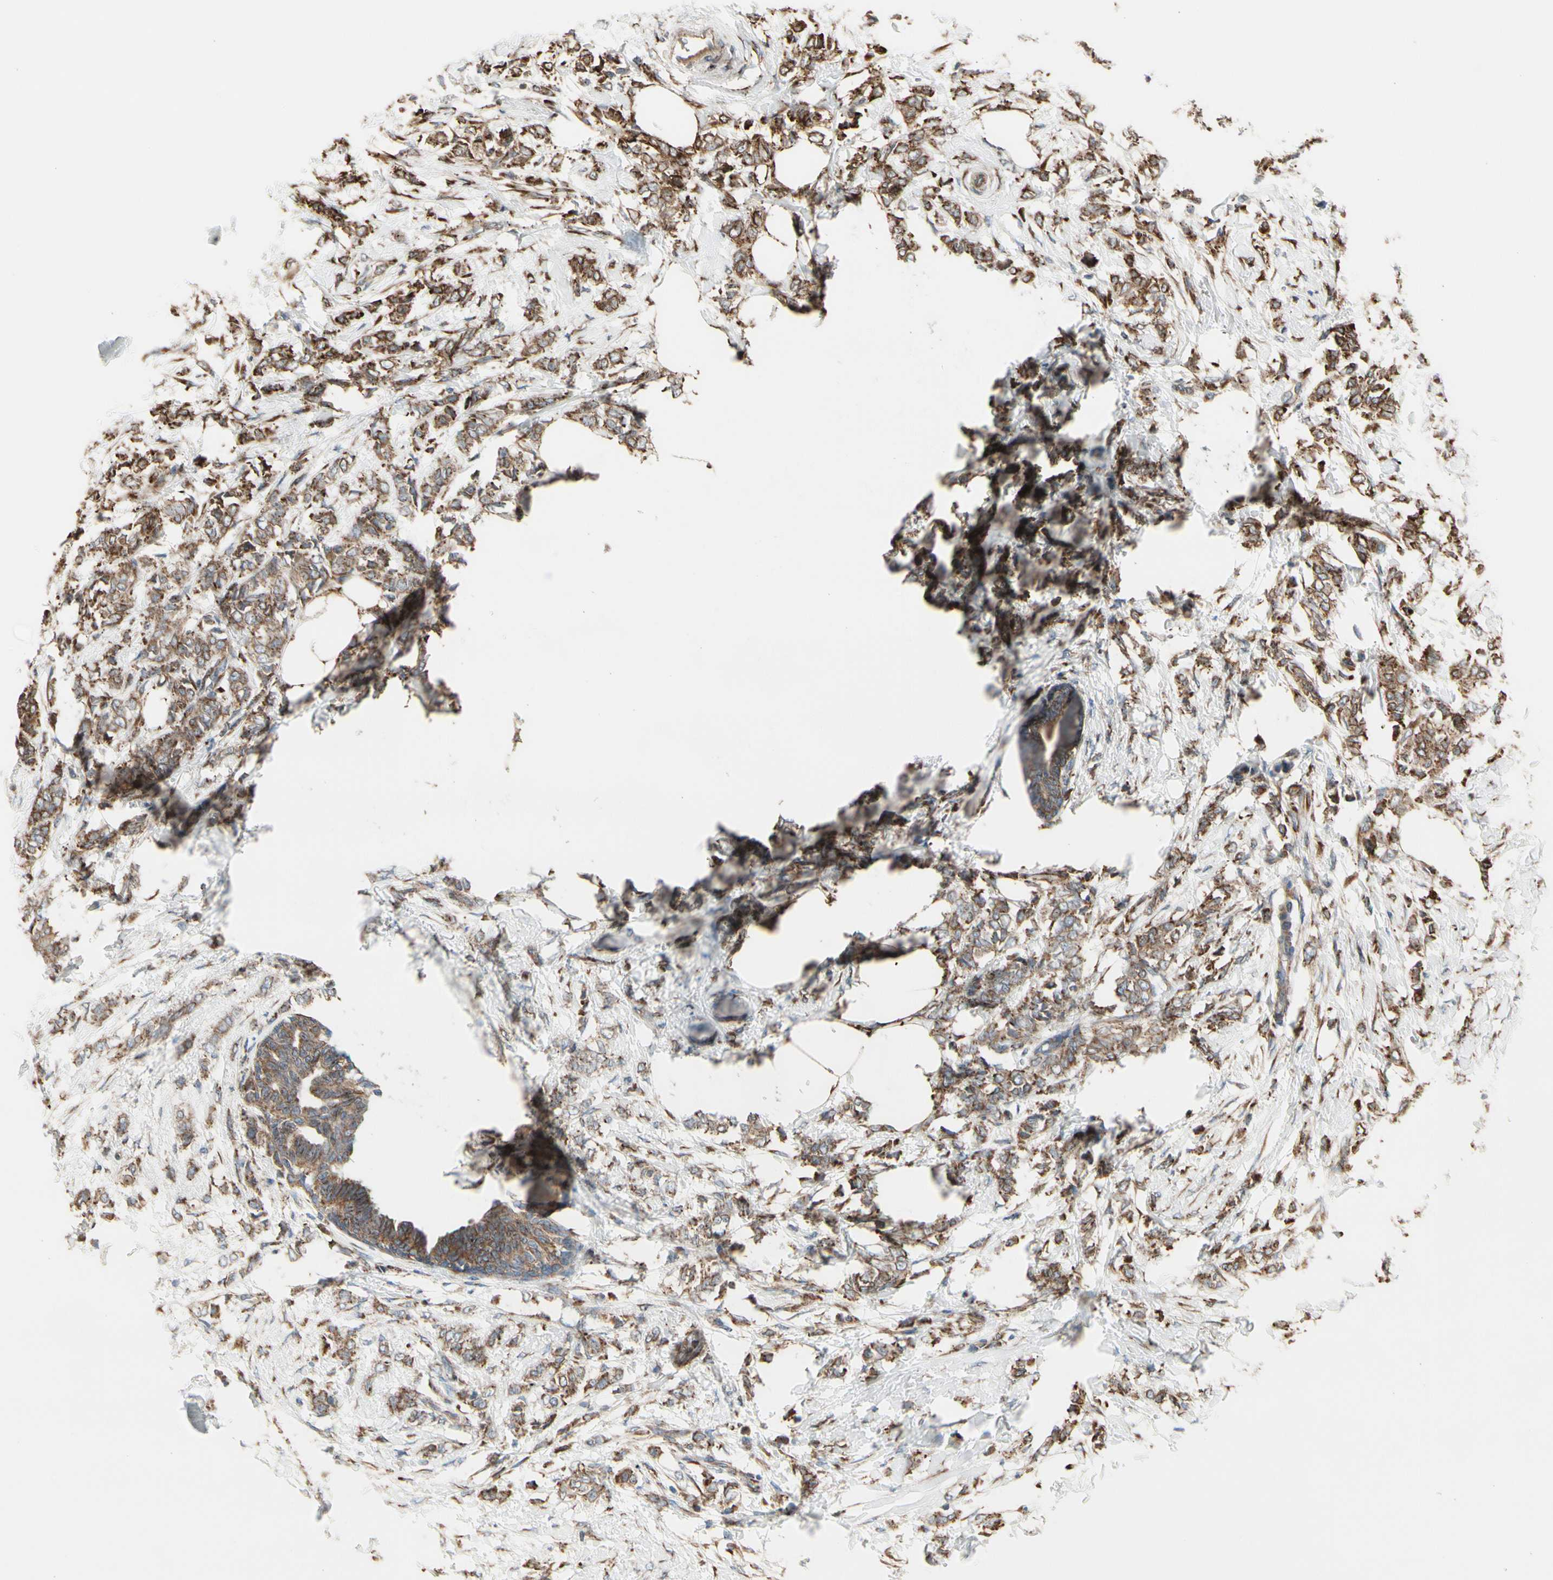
{"staining": {"intensity": "strong", "quantity": ">75%", "location": "cytoplasmic/membranous"}, "tissue": "breast cancer", "cell_type": "Tumor cells", "image_type": "cancer", "snomed": [{"axis": "morphology", "description": "Lobular carcinoma, in situ"}, {"axis": "morphology", "description": "Lobular carcinoma"}, {"axis": "topography", "description": "Breast"}], "caption": "Tumor cells display high levels of strong cytoplasmic/membranous positivity in approximately >75% of cells in breast cancer. The protein is stained brown, and the nuclei are stained in blue (DAB (3,3'-diaminobenzidine) IHC with brightfield microscopy, high magnification).", "gene": "SLC39A9", "patient": {"sex": "female", "age": 41}}